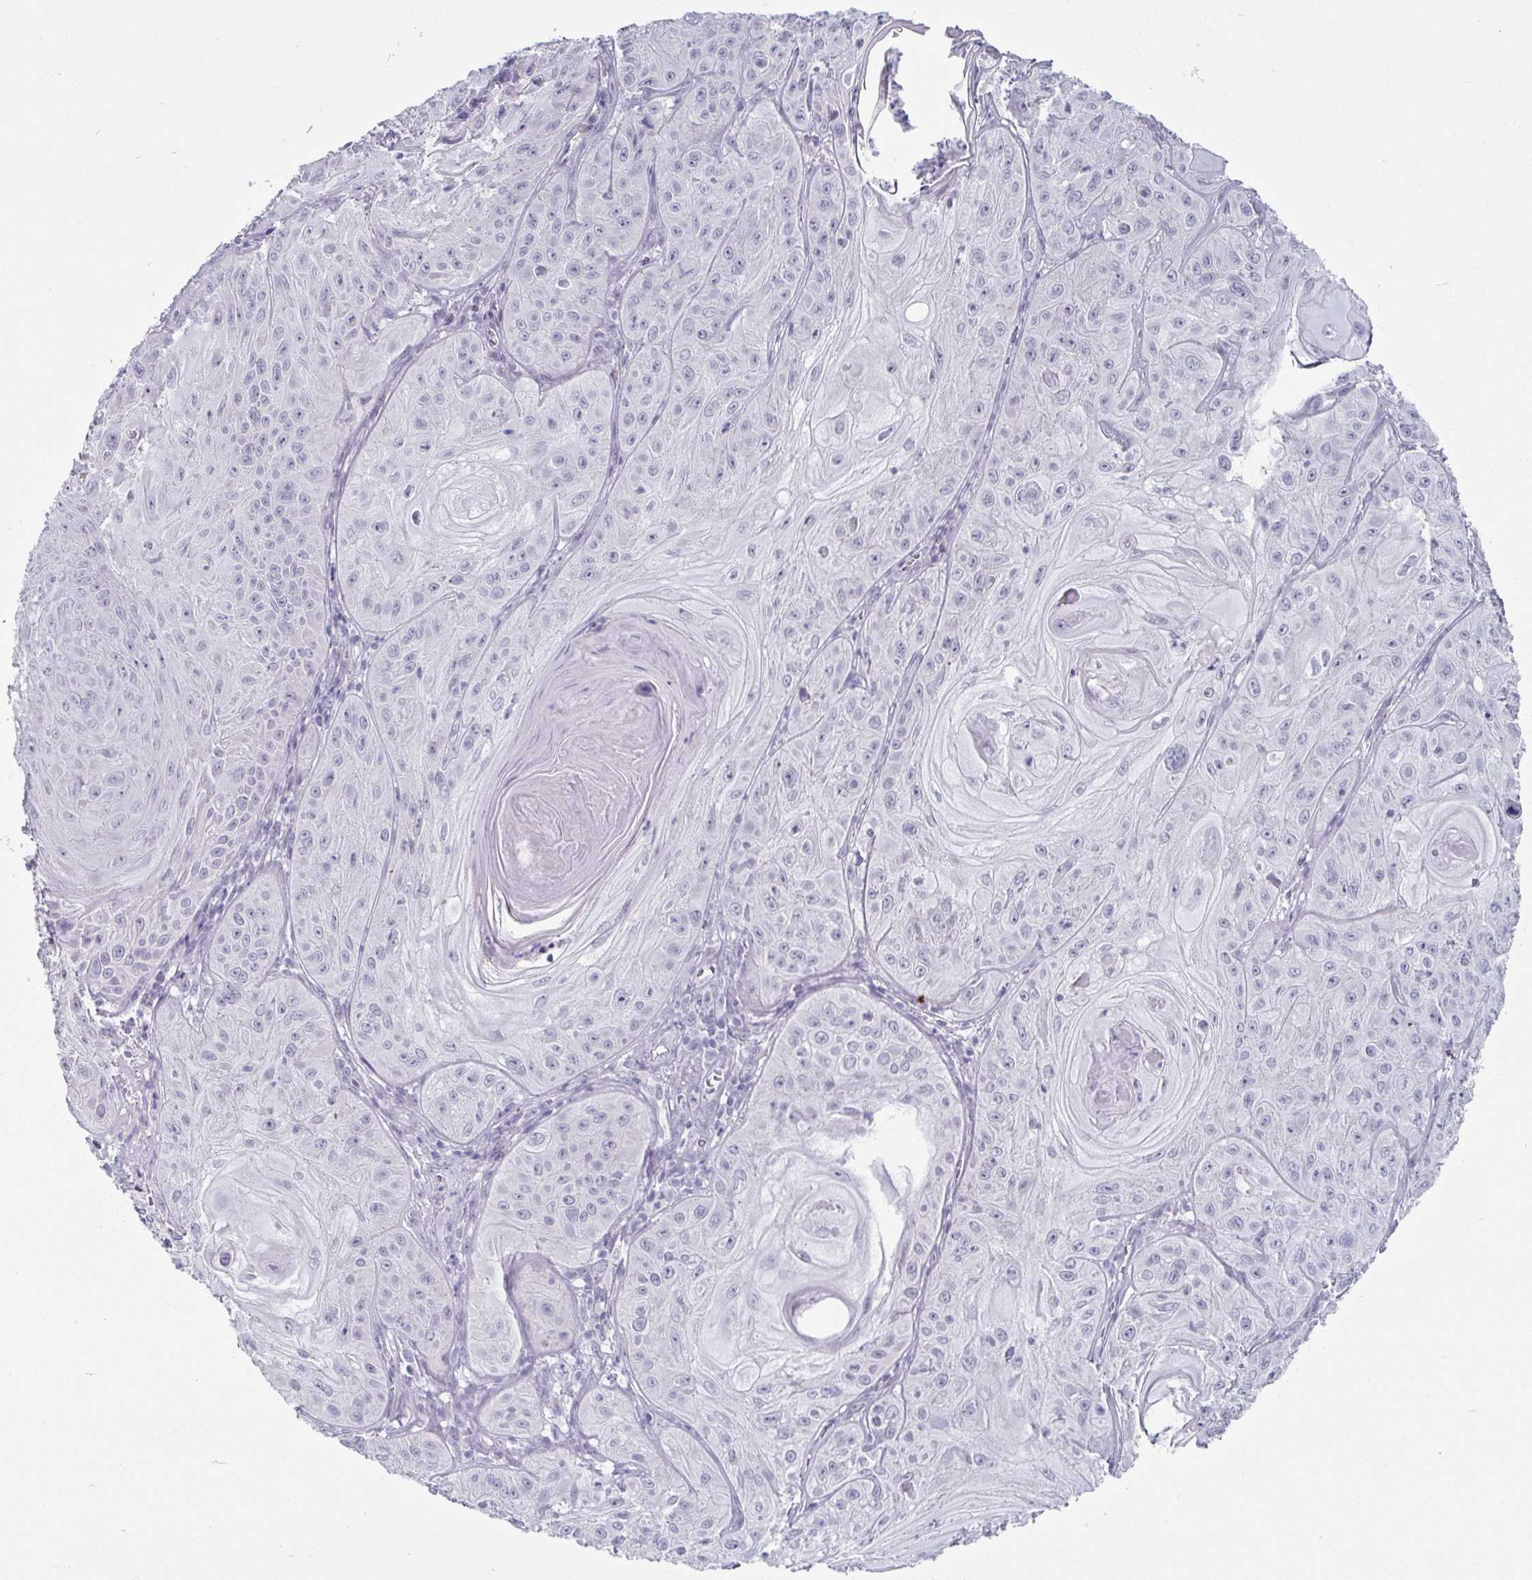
{"staining": {"intensity": "negative", "quantity": "none", "location": "none"}, "tissue": "skin cancer", "cell_type": "Tumor cells", "image_type": "cancer", "snomed": [{"axis": "morphology", "description": "Squamous cell carcinoma, NOS"}, {"axis": "topography", "description": "Skin"}], "caption": "Immunohistochemistry (IHC) photomicrograph of skin cancer (squamous cell carcinoma) stained for a protein (brown), which displays no staining in tumor cells.", "gene": "VSIG10L", "patient": {"sex": "male", "age": 85}}